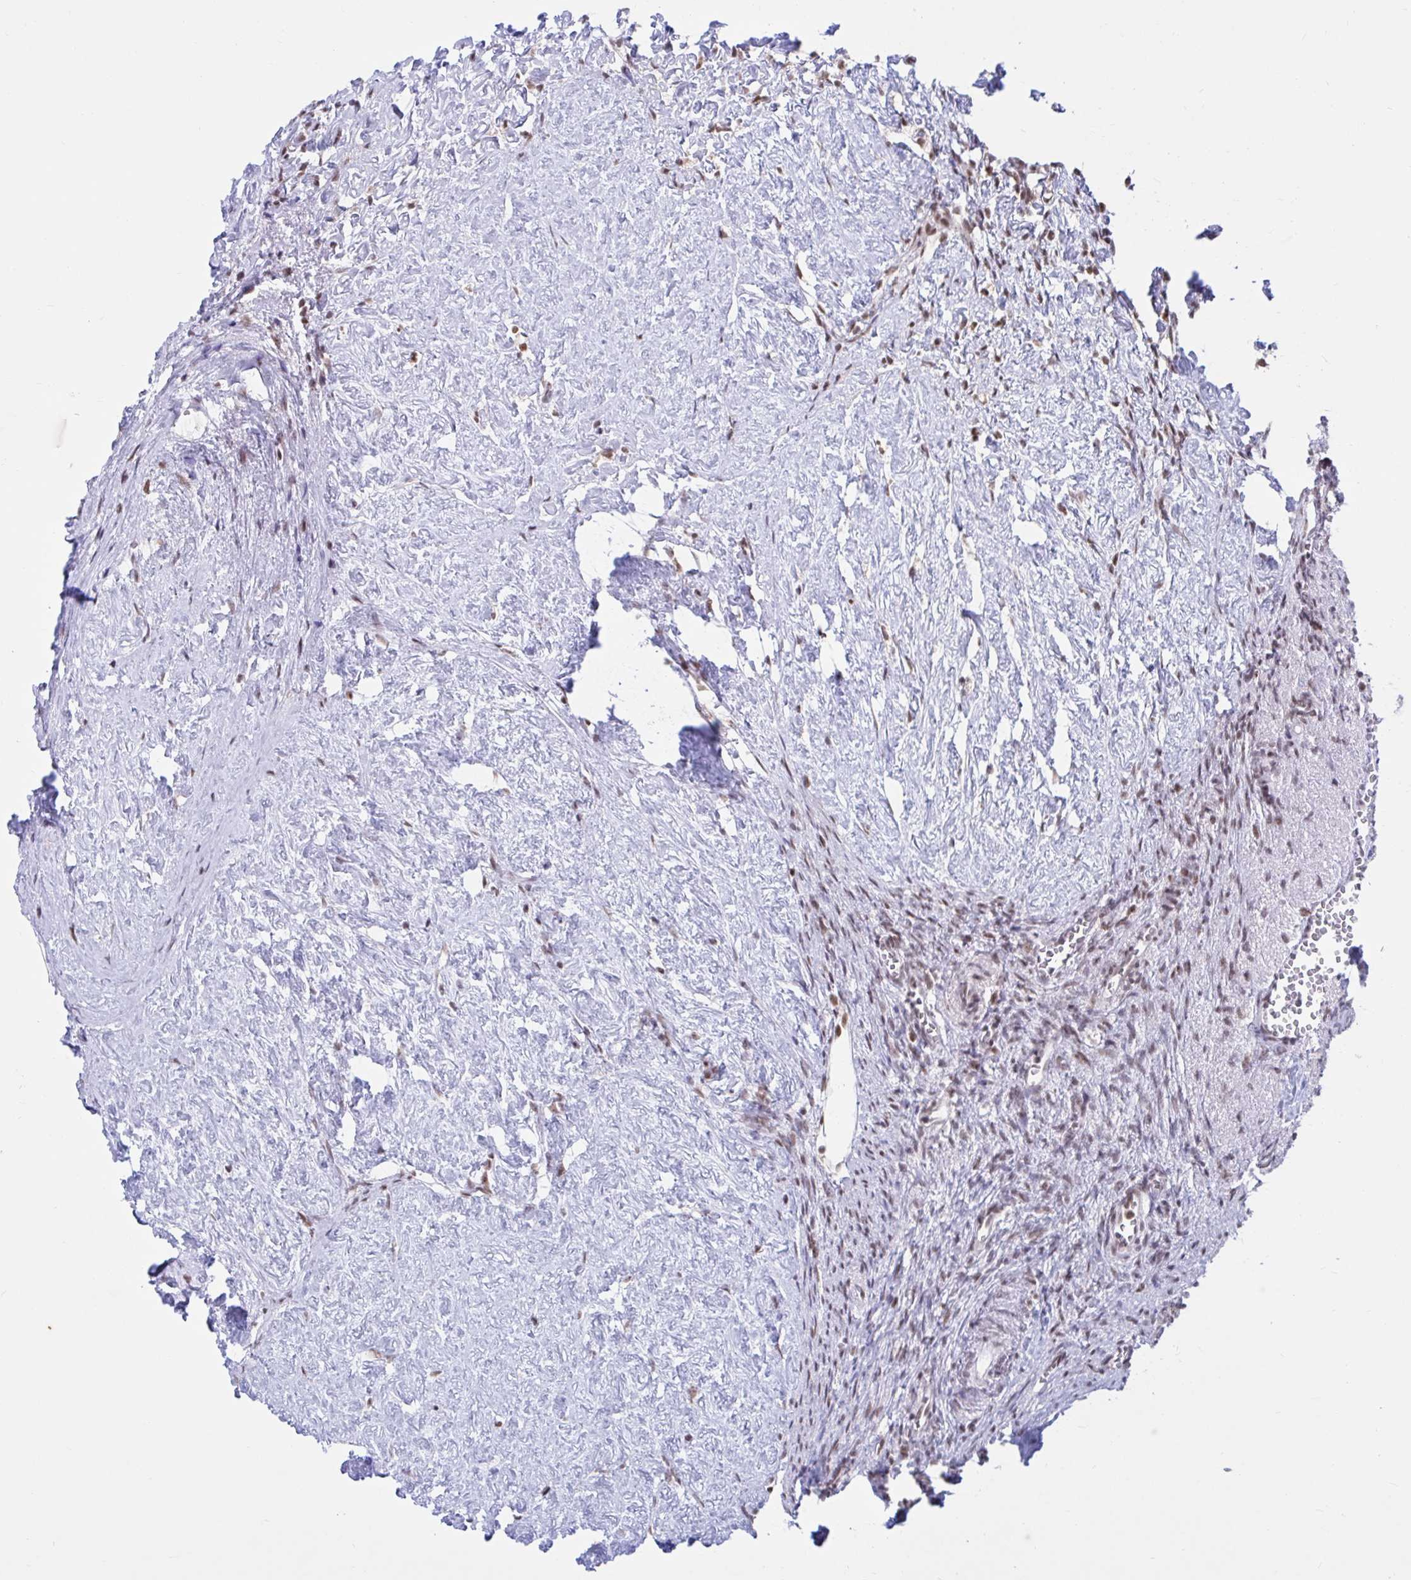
{"staining": {"intensity": "moderate", "quantity": "25%-75%", "location": "nuclear"}, "tissue": "ovary", "cell_type": "Ovarian stroma cells", "image_type": "normal", "snomed": [{"axis": "morphology", "description": "Normal tissue, NOS"}, {"axis": "topography", "description": "Ovary"}], "caption": "Approximately 25%-75% of ovarian stroma cells in benign human ovary demonstrate moderate nuclear protein positivity as visualized by brown immunohistochemical staining.", "gene": "PHF10", "patient": {"sex": "female", "age": 41}}